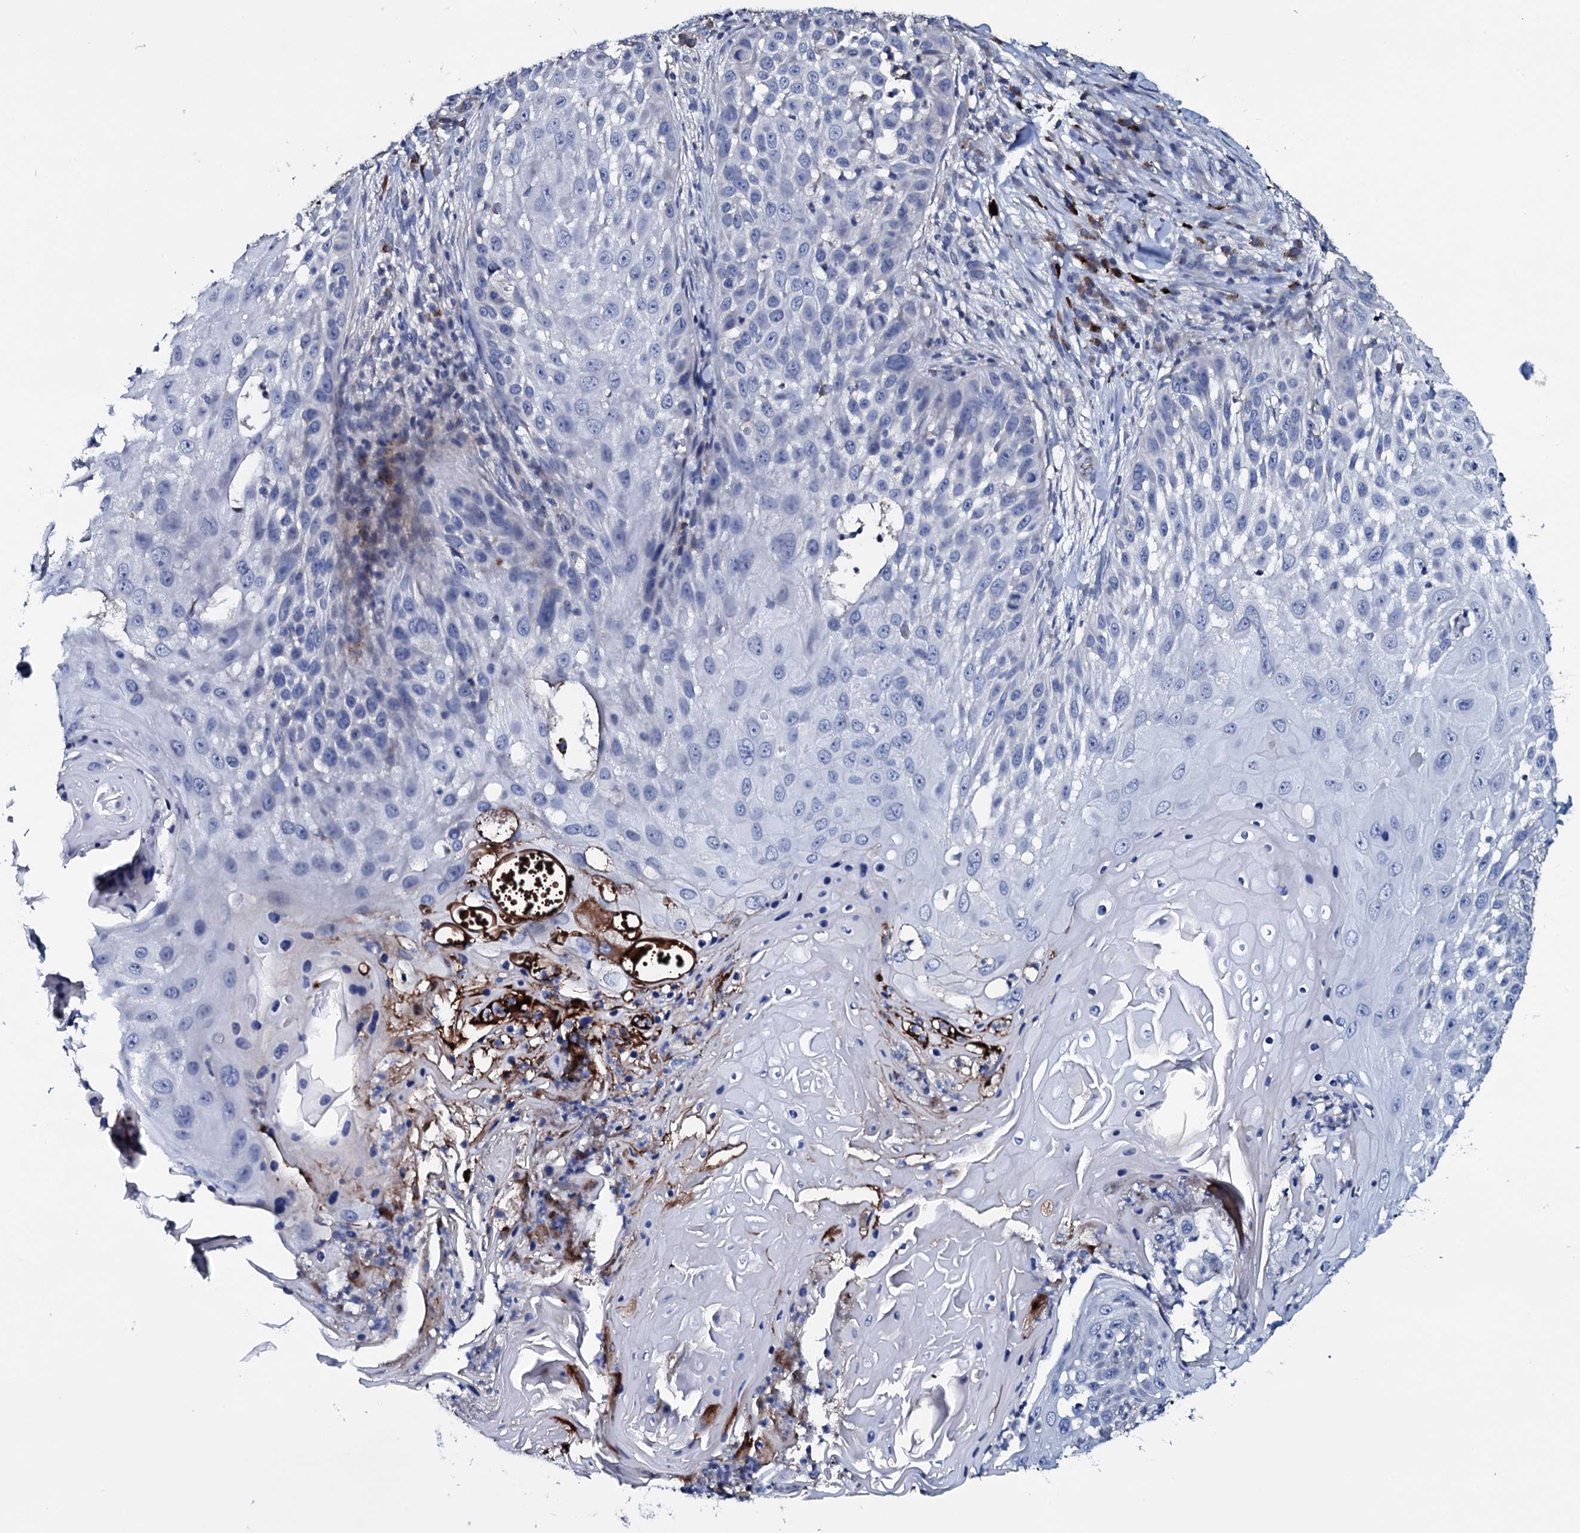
{"staining": {"intensity": "negative", "quantity": "none", "location": "none"}, "tissue": "skin cancer", "cell_type": "Tumor cells", "image_type": "cancer", "snomed": [{"axis": "morphology", "description": "Squamous cell carcinoma, NOS"}, {"axis": "topography", "description": "Skin"}], "caption": "Tumor cells are negative for protein expression in human skin squamous cell carcinoma. Brightfield microscopy of IHC stained with DAB (3,3'-diaminobenzidine) (brown) and hematoxylin (blue), captured at high magnification.", "gene": "IL12B", "patient": {"sex": "female", "age": 44}}